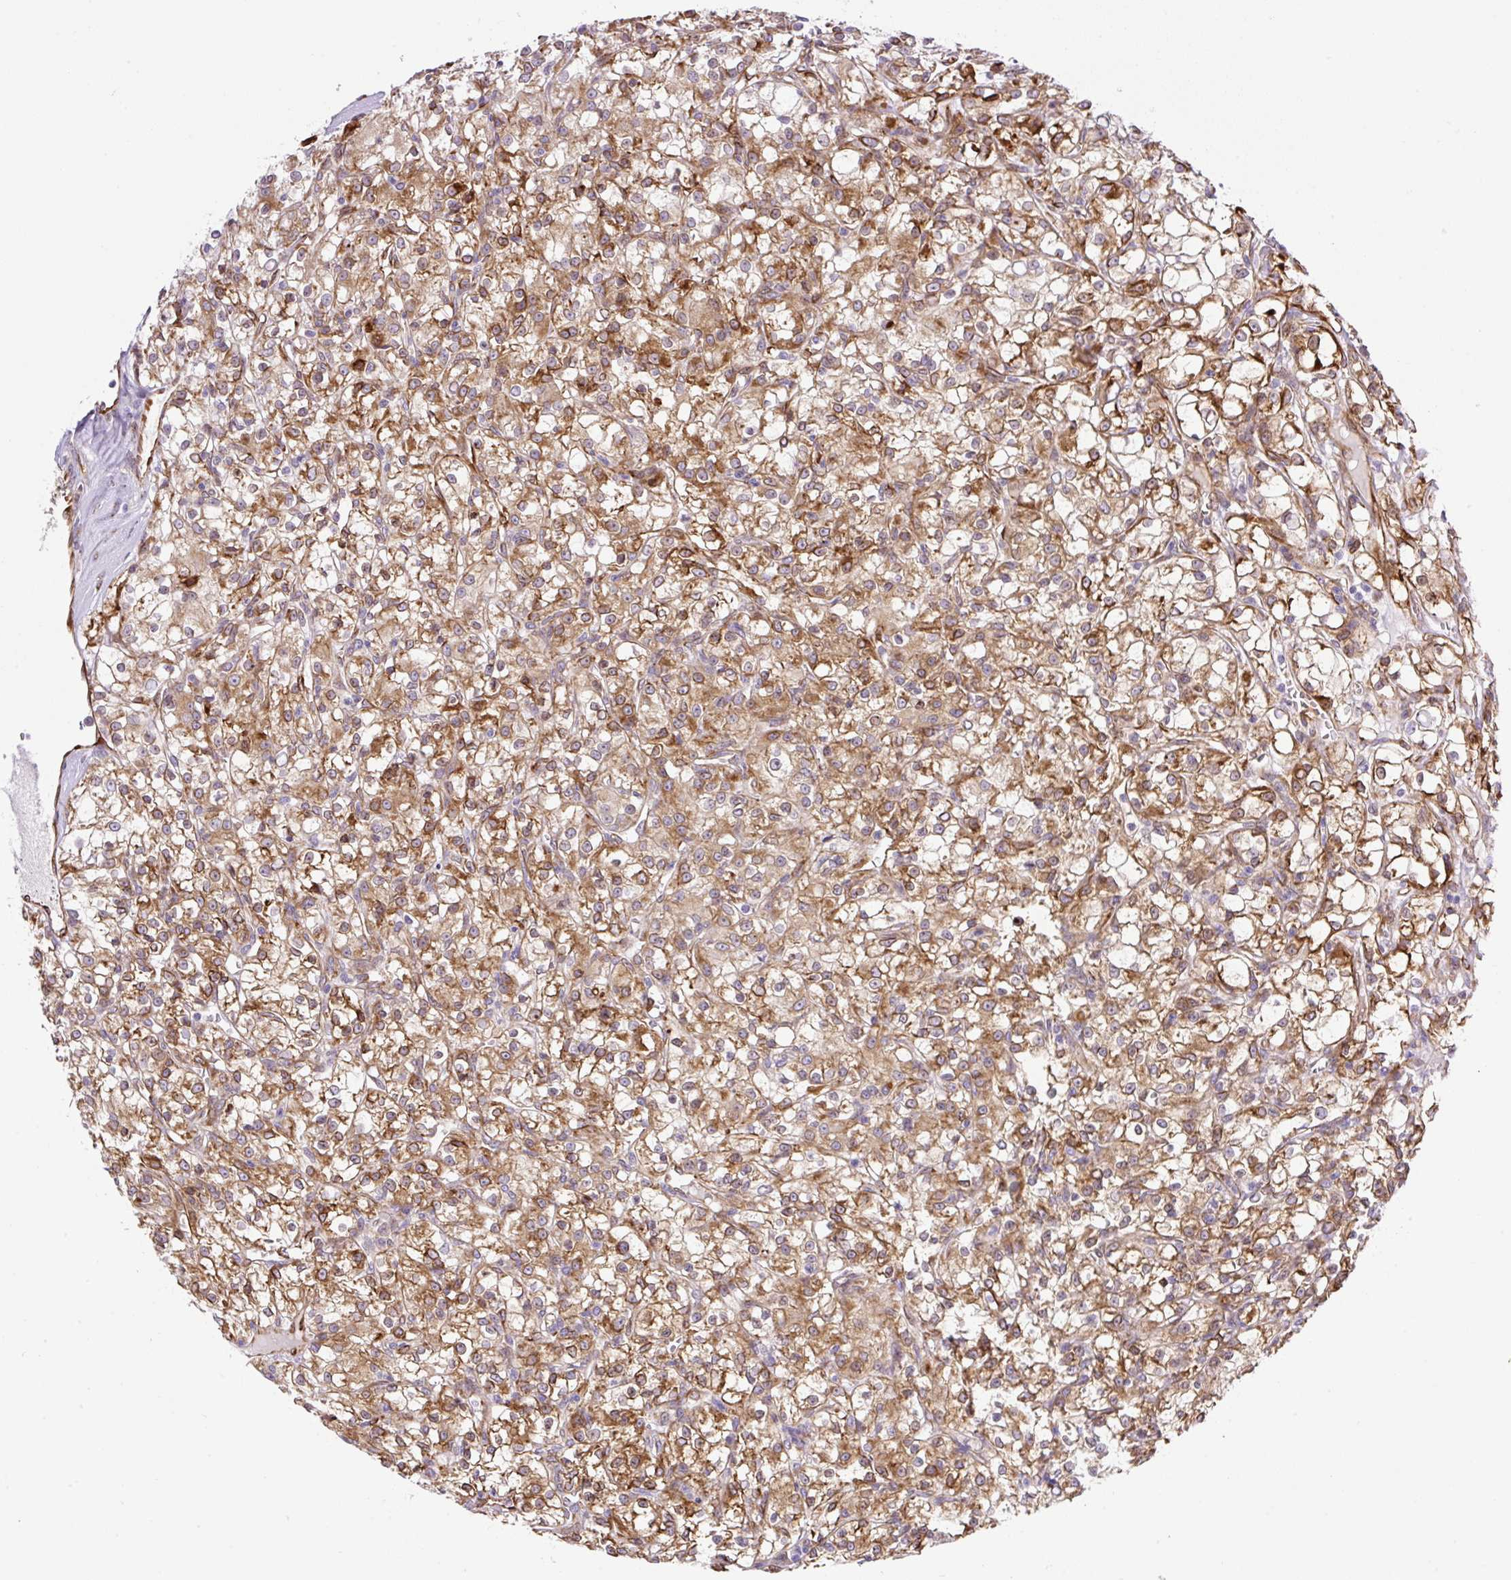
{"staining": {"intensity": "moderate", "quantity": ">75%", "location": "cytoplasmic/membranous"}, "tissue": "renal cancer", "cell_type": "Tumor cells", "image_type": "cancer", "snomed": [{"axis": "morphology", "description": "Adenocarcinoma, NOS"}, {"axis": "topography", "description": "Kidney"}], "caption": "High-magnification brightfield microscopy of renal cancer (adenocarcinoma) stained with DAB (3,3'-diaminobenzidine) (brown) and counterstained with hematoxylin (blue). tumor cells exhibit moderate cytoplasmic/membranous positivity is seen in approximately>75% of cells. (IHC, brightfield microscopy, high magnification).", "gene": "RAB30", "patient": {"sex": "female", "age": 59}}